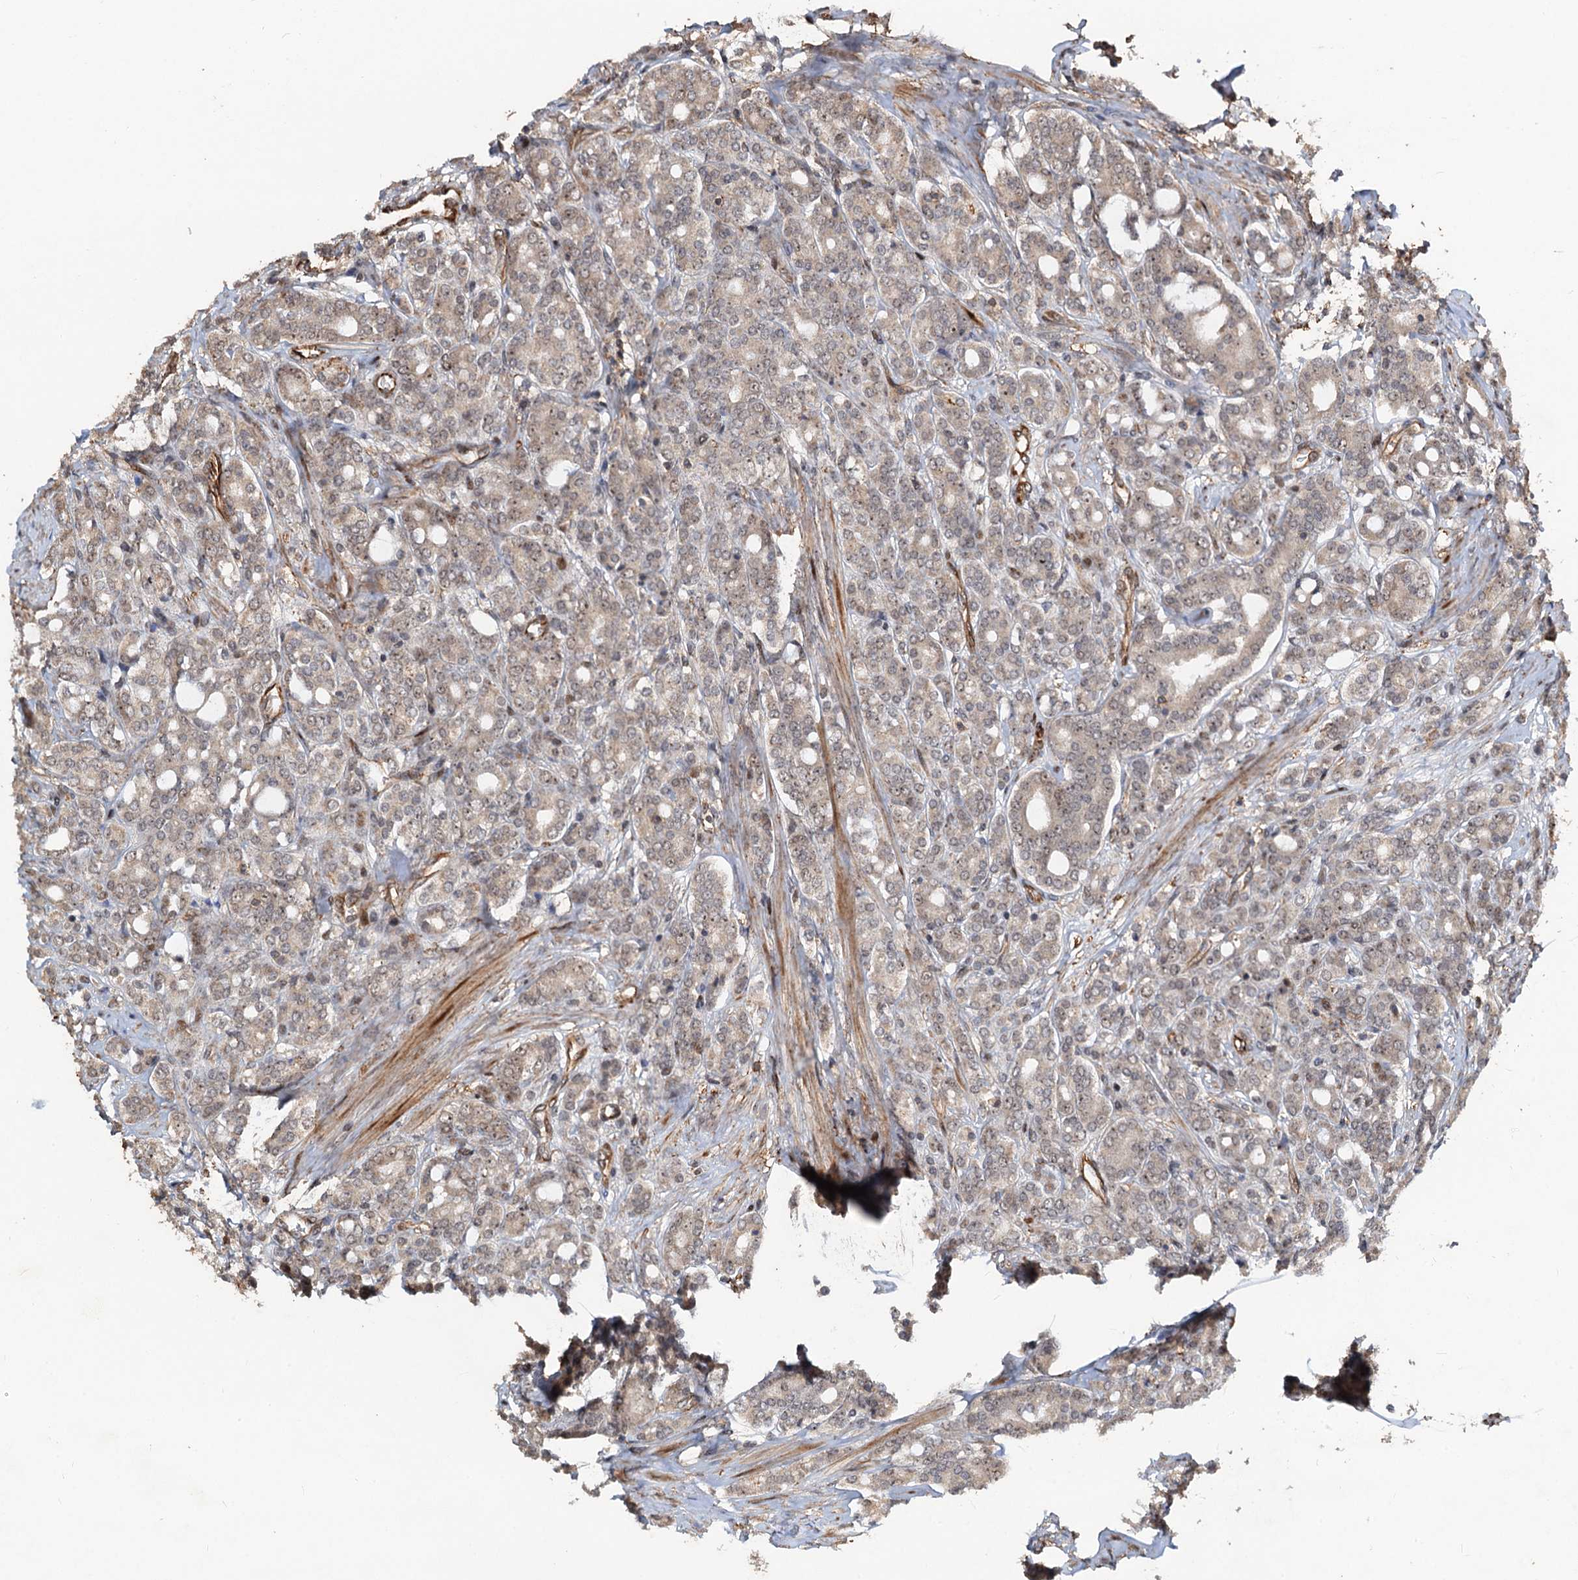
{"staining": {"intensity": "moderate", "quantity": ">75%", "location": "nuclear"}, "tissue": "prostate cancer", "cell_type": "Tumor cells", "image_type": "cancer", "snomed": [{"axis": "morphology", "description": "Adenocarcinoma, High grade"}, {"axis": "topography", "description": "Prostate"}], "caption": "An IHC micrograph of neoplastic tissue is shown. Protein staining in brown shows moderate nuclear positivity in prostate high-grade adenocarcinoma within tumor cells.", "gene": "TMA16", "patient": {"sex": "male", "age": 62}}